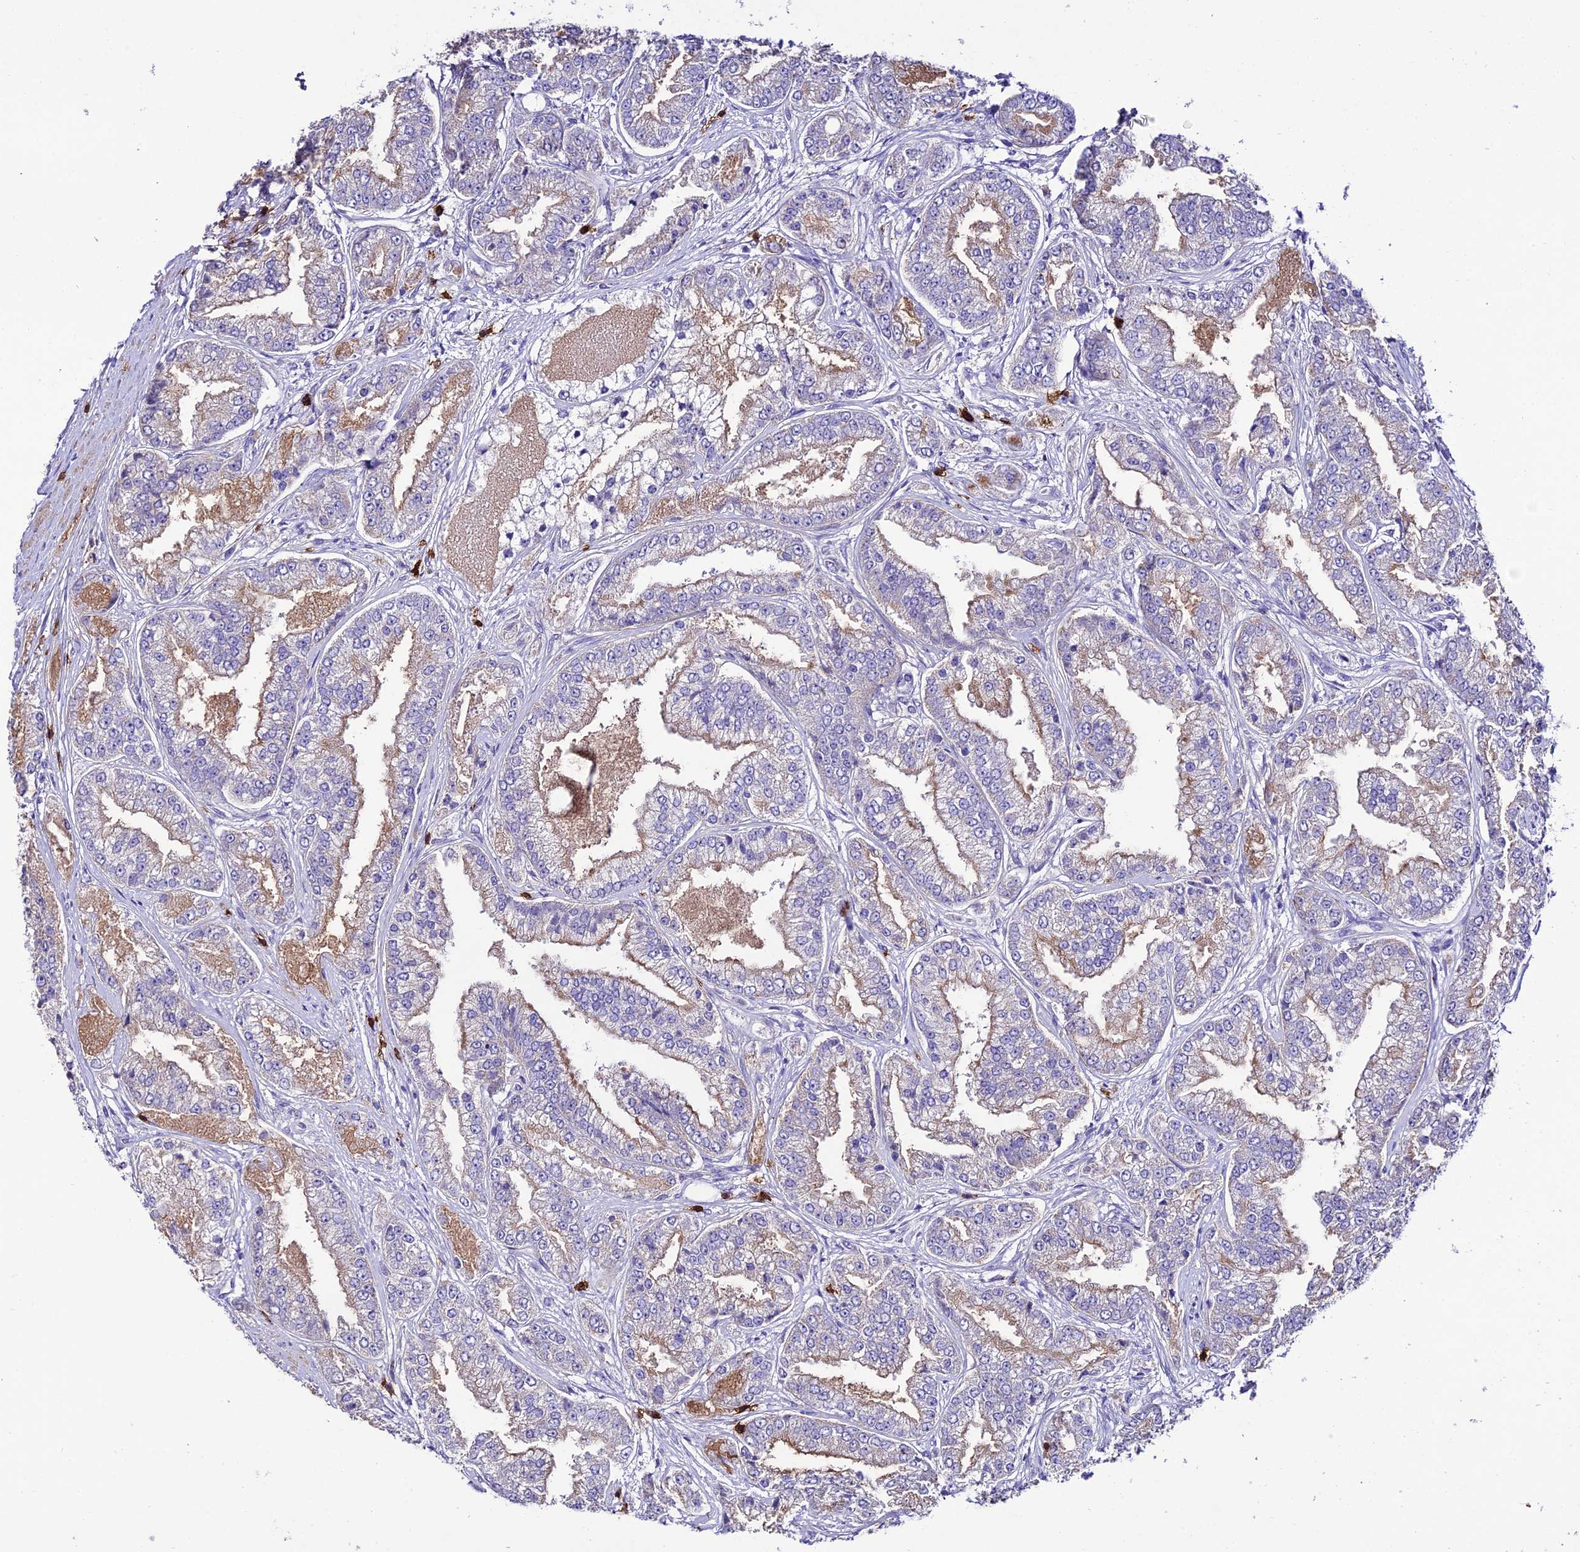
{"staining": {"intensity": "weak", "quantity": "25%-75%", "location": "cytoplasmic/membranous"}, "tissue": "prostate cancer", "cell_type": "Tumor cells", "image_type": "cancer", "snomed": [{"axis": "morphology", "description": "Adenocarcinoma, High grade"}, {"axis": "topography", "description": "Prostate"}], "caption": "Immunohistochemical staining of human prostate cancer shows weak cytoplasmic/membranous protein expression in approximately 25%-75% of tumor cells. (IHC, brightfield microscopy, high magnification).", "gene": "PTPRCAP", "patient": {"sex": "male", "age": 71}}